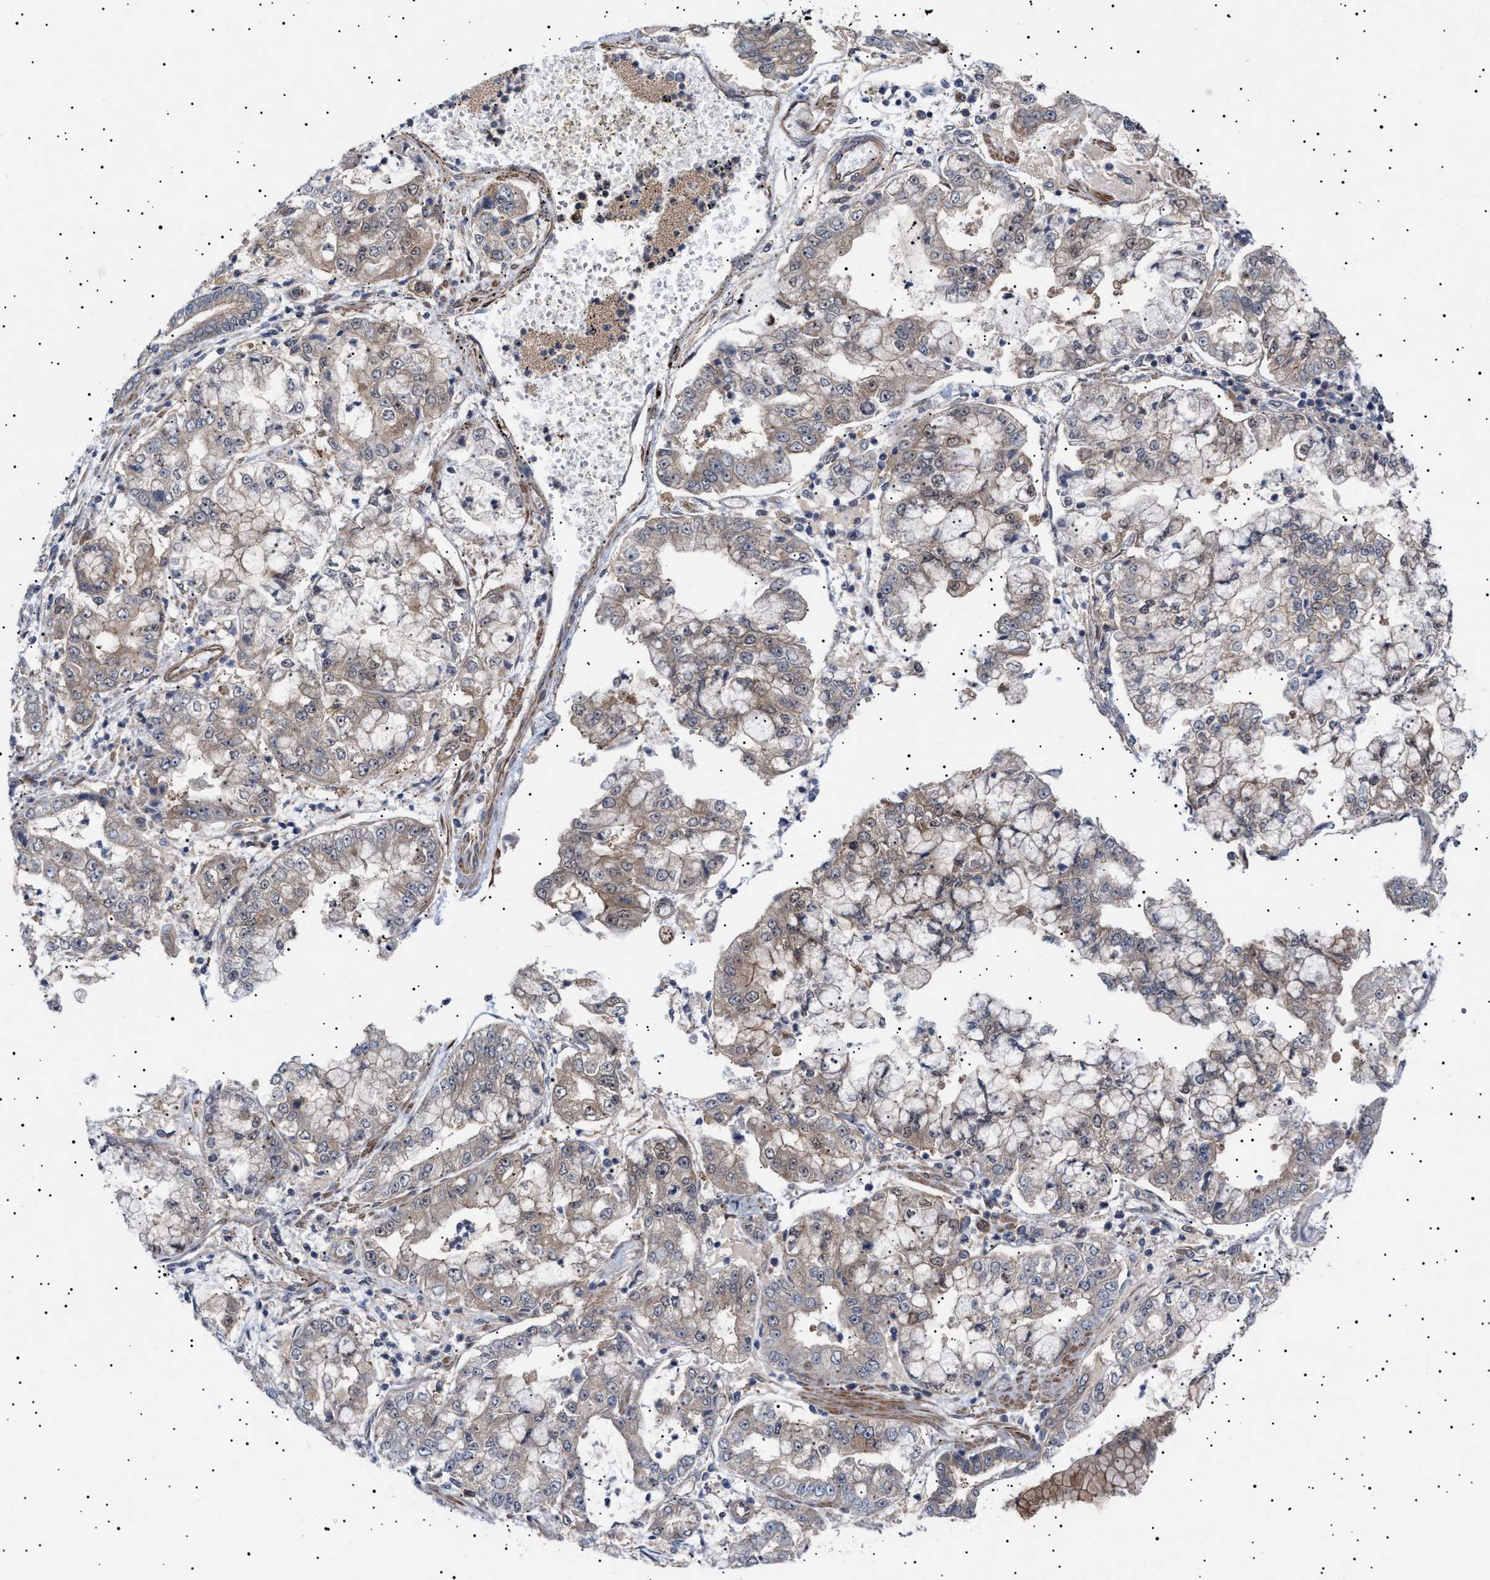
{"staining": {"intensity": "weak", "quantity": "25%-75%", "location": "cytoplasmic/membranous"}, "tissue": "stomach cancer", "cell_type": "Tumor cells", "image_type": "cancer", "snomed": [{"axis": "morphology", "description": "Adenocarcinoma, NOS"}, {"axis": "topography", "description": "Stomach"}], "caption": "Immunohistochemistry image of neoplastic tissue: human stomach adenocarcinoma stained using immunohistochemistry exhibits low levels of weak protein expression localized specifically in the cytoplasmic/membranous of tumor cells, appearing as a cytoplasmic/membranous brown color.", "gene": "NPLOC4", "patient": {"sex": "male", "age": 76}}